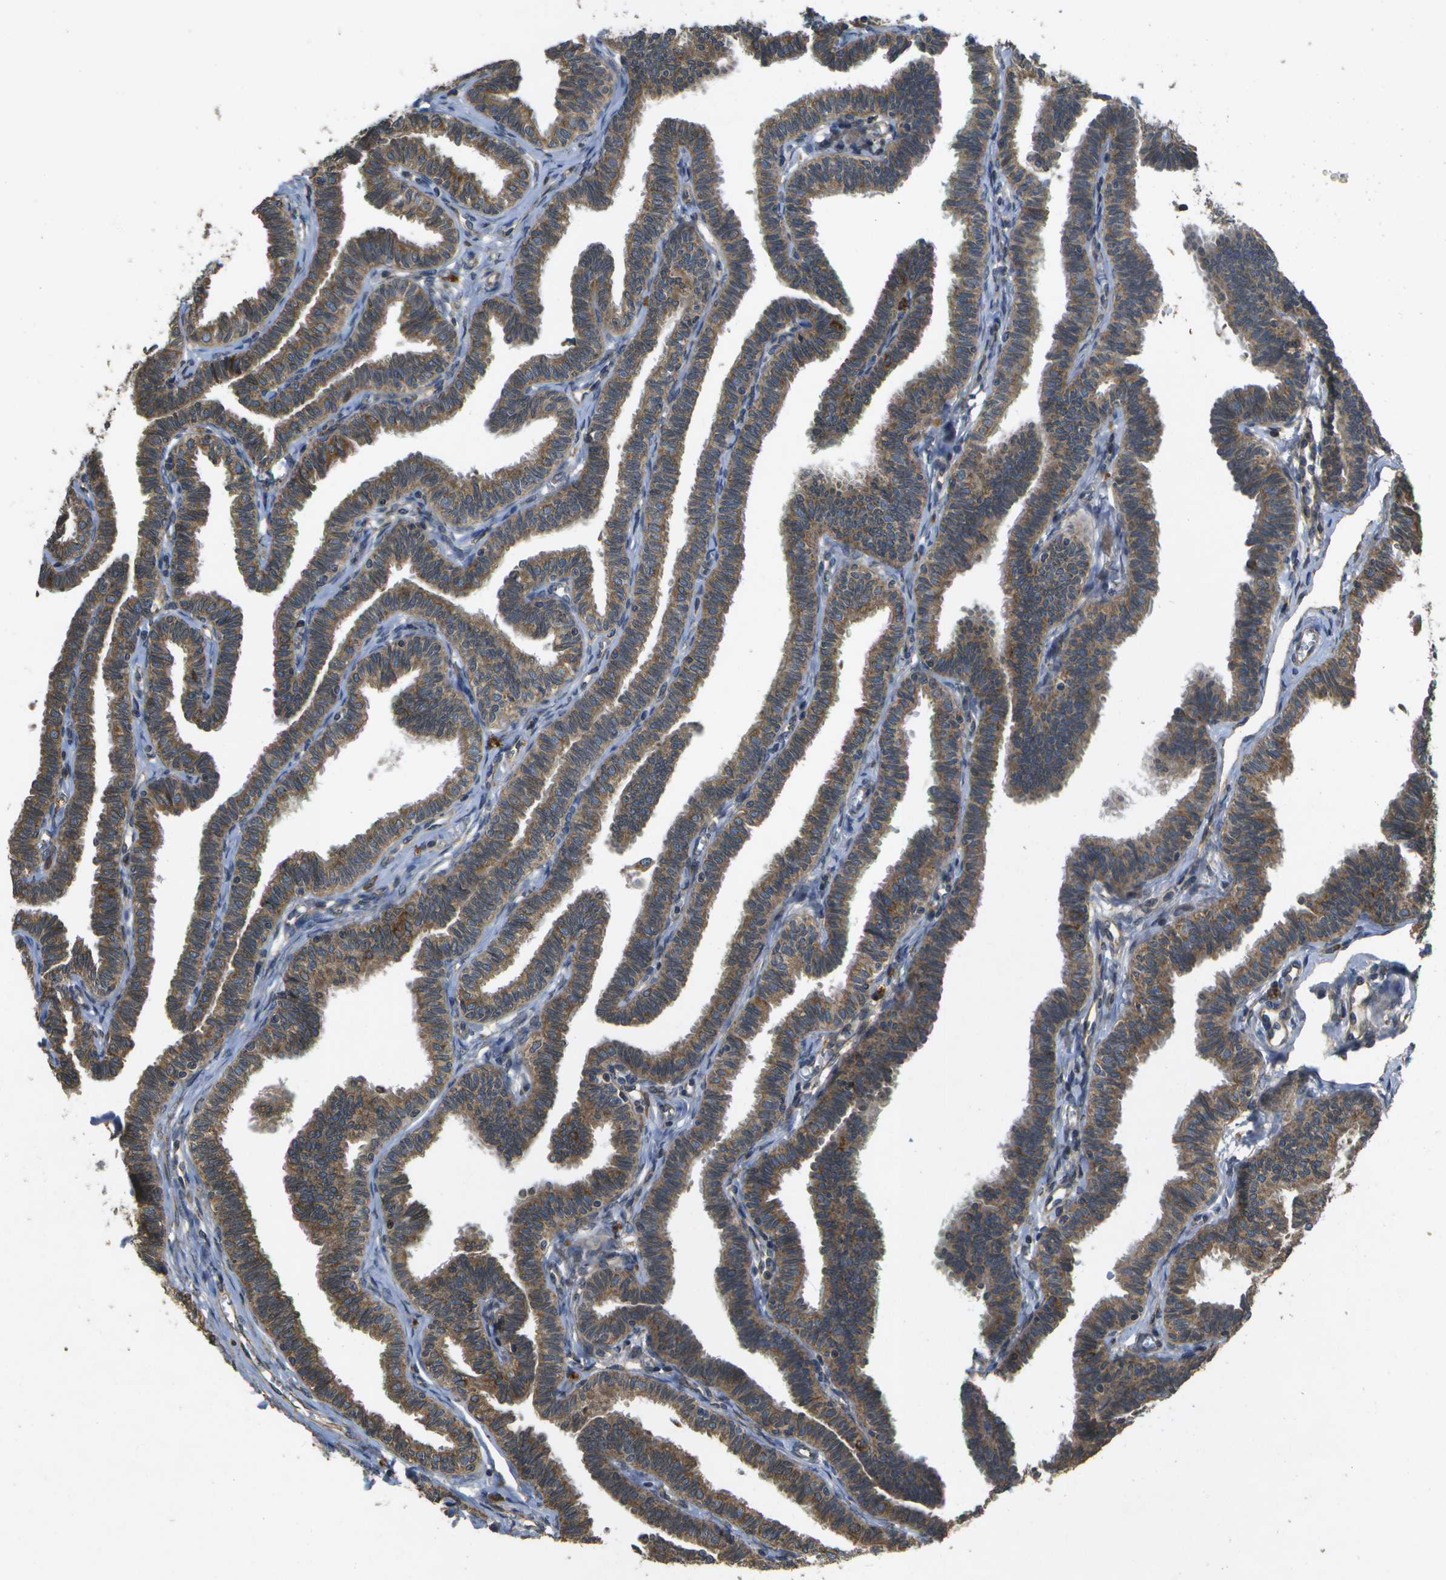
{"staining": {"intensity": "moderate", "quantity": ">75%", "location": "cytoplasmic/membranous"}, "tissue": "fallopian tube", "cell_type": "Glandular cells", "image_type": "normal", "snomed": [{"axis": "morphology", "description": "Normal tissue, NOS"}, {"axis": "topography", "description": "Fallopian tube"}, {"axis": "topography", "description": "Ovary"}], "caption": "The immunohistochemical stain labels moderate cytoplasmic/membranous positivity in glandular cells of unremarkable fallopian tube.", "gene": "HFE", "patient": {"sex": "female", "age": 23}}